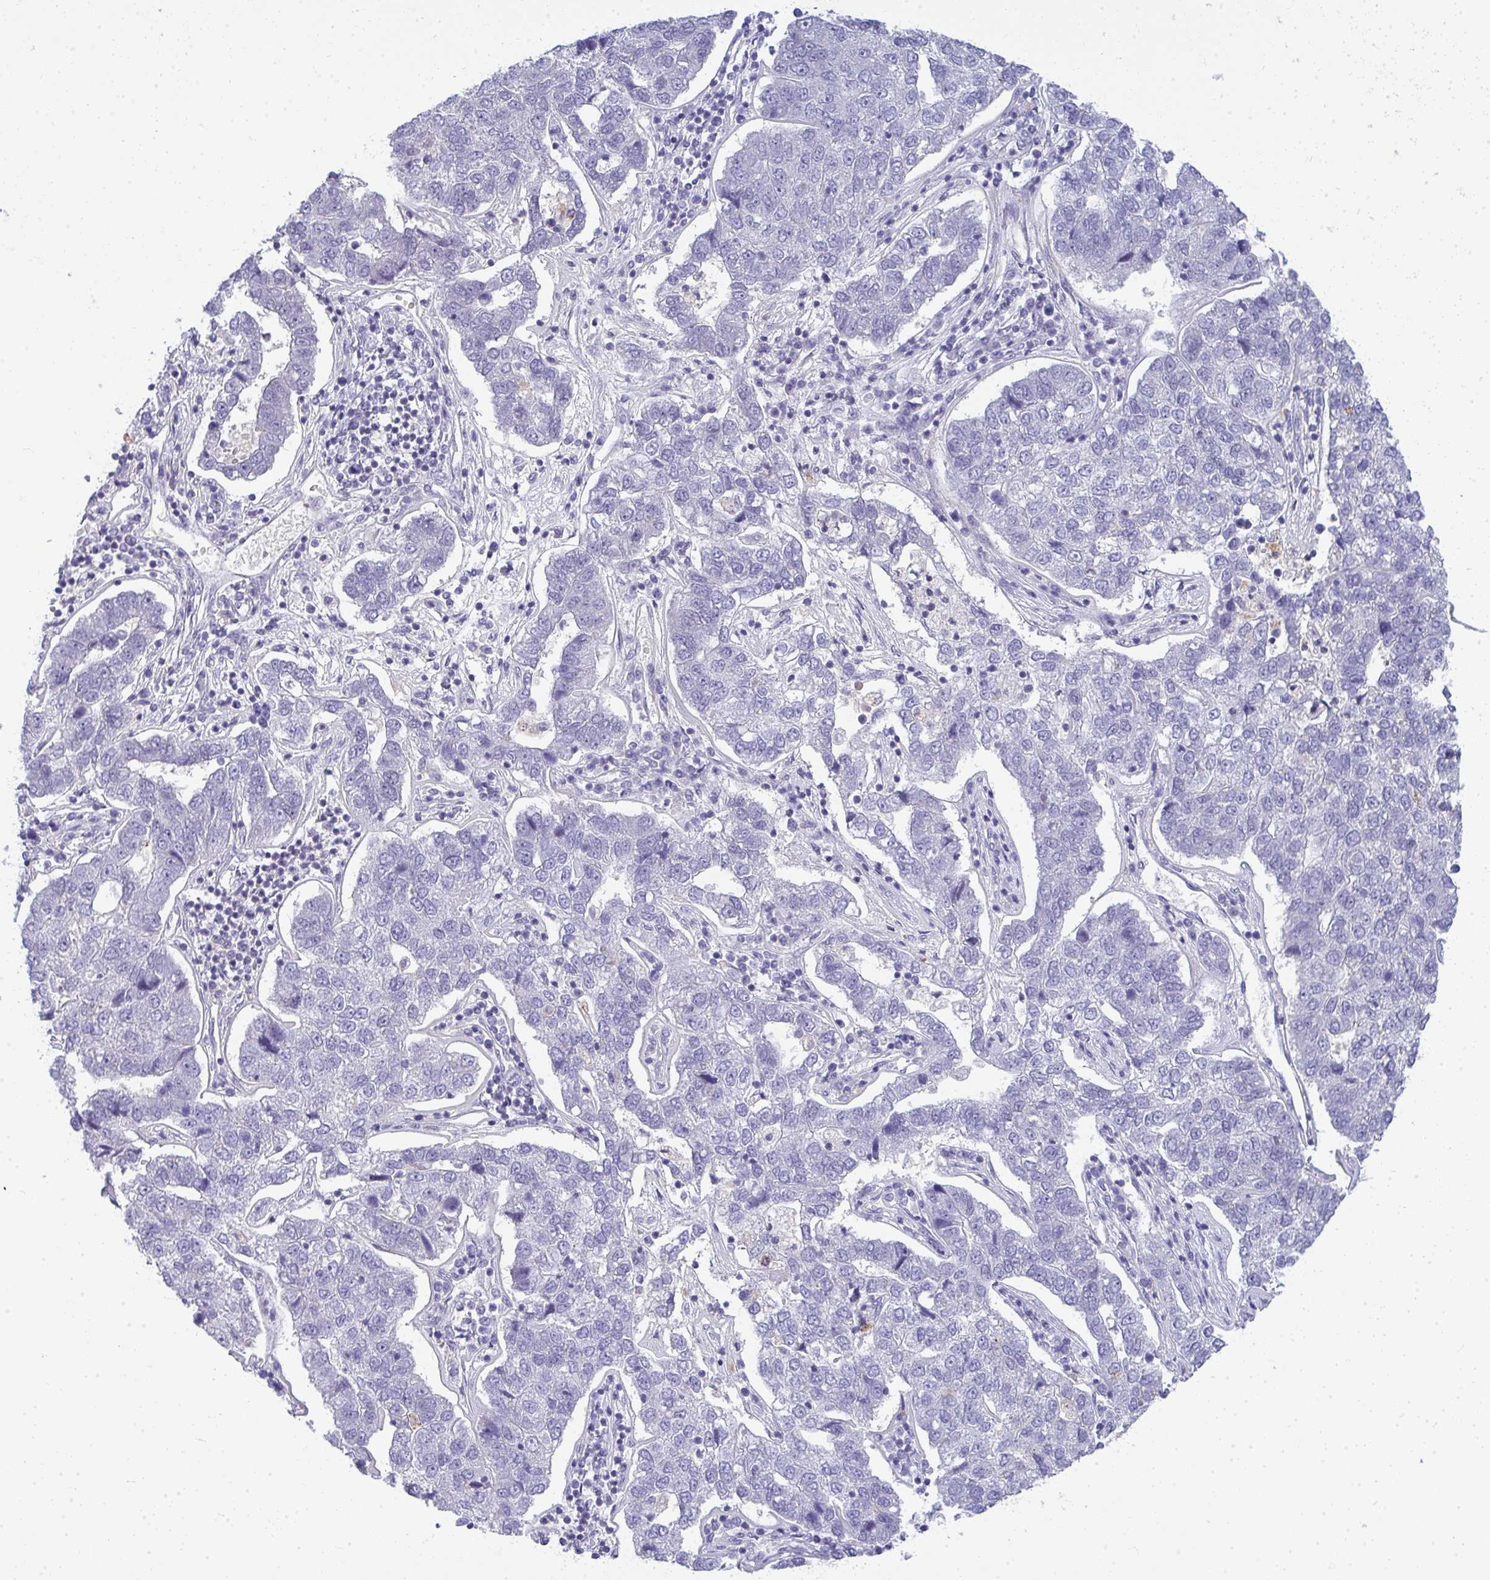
{"staining": {"intensity": "negative", "quantity": "none", "location": "none"}, "tissue": "pancreatic cancer", "cell_type": "Tumor cells", "image_type": "cancer", "snomed": [{"axis": "morphology", "description": "Adenocarcinoma, NOS"}, {"axis": "topography", "description": "Pancreas"}], "caption": "This micrograph is of adenocarcinoma (pancreatic) stained with immunohistochemistry to label a protein in brown with the nuclei are counter-stained blue. There is no expression in tumor cells. (DAB immunohistochemistry, high magnification).", "gene": "TMEM82", "patient": {"sex": "female", "age": 61}}